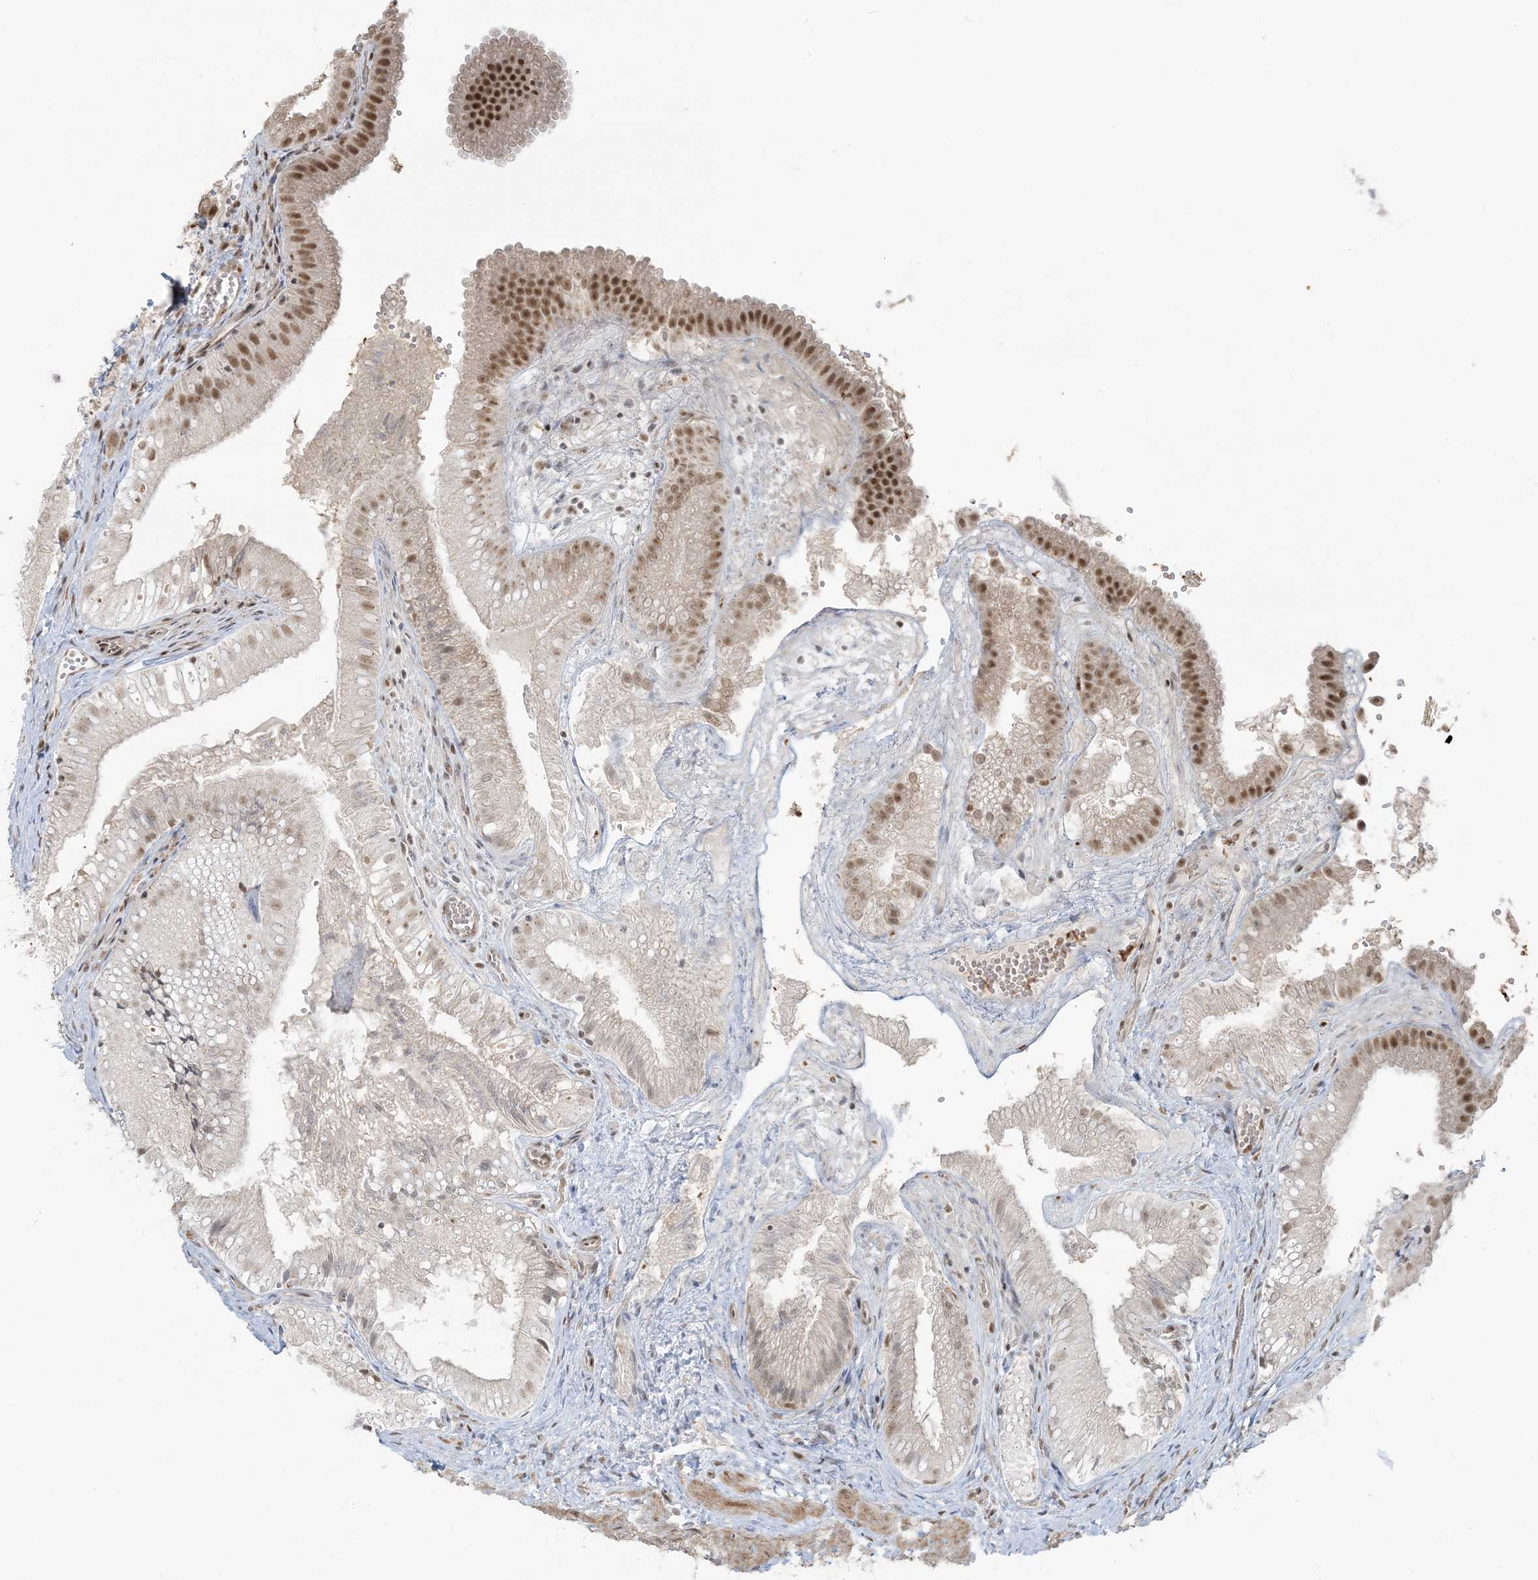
{"staining": {"intensity": "moderate", "quantity": ">75%", "location": "nuclear"}, "tissue": "gallbladder", "cell_type": "Glandular cells", "image_type": "normal", "snomed": [{"axis": "morphology", "description": "Normal tissue, NOS"}, {"axis": "topography", "description": "Gallbladder"}], "caption": "There is medium levels of moderate nuclear positivity in glandular cells of normal gallbladder, as demonstrated by immunohistochemical staining (brown color).", "gene": "ZNF787", "patient": {"sex": "female", "age": 30}}